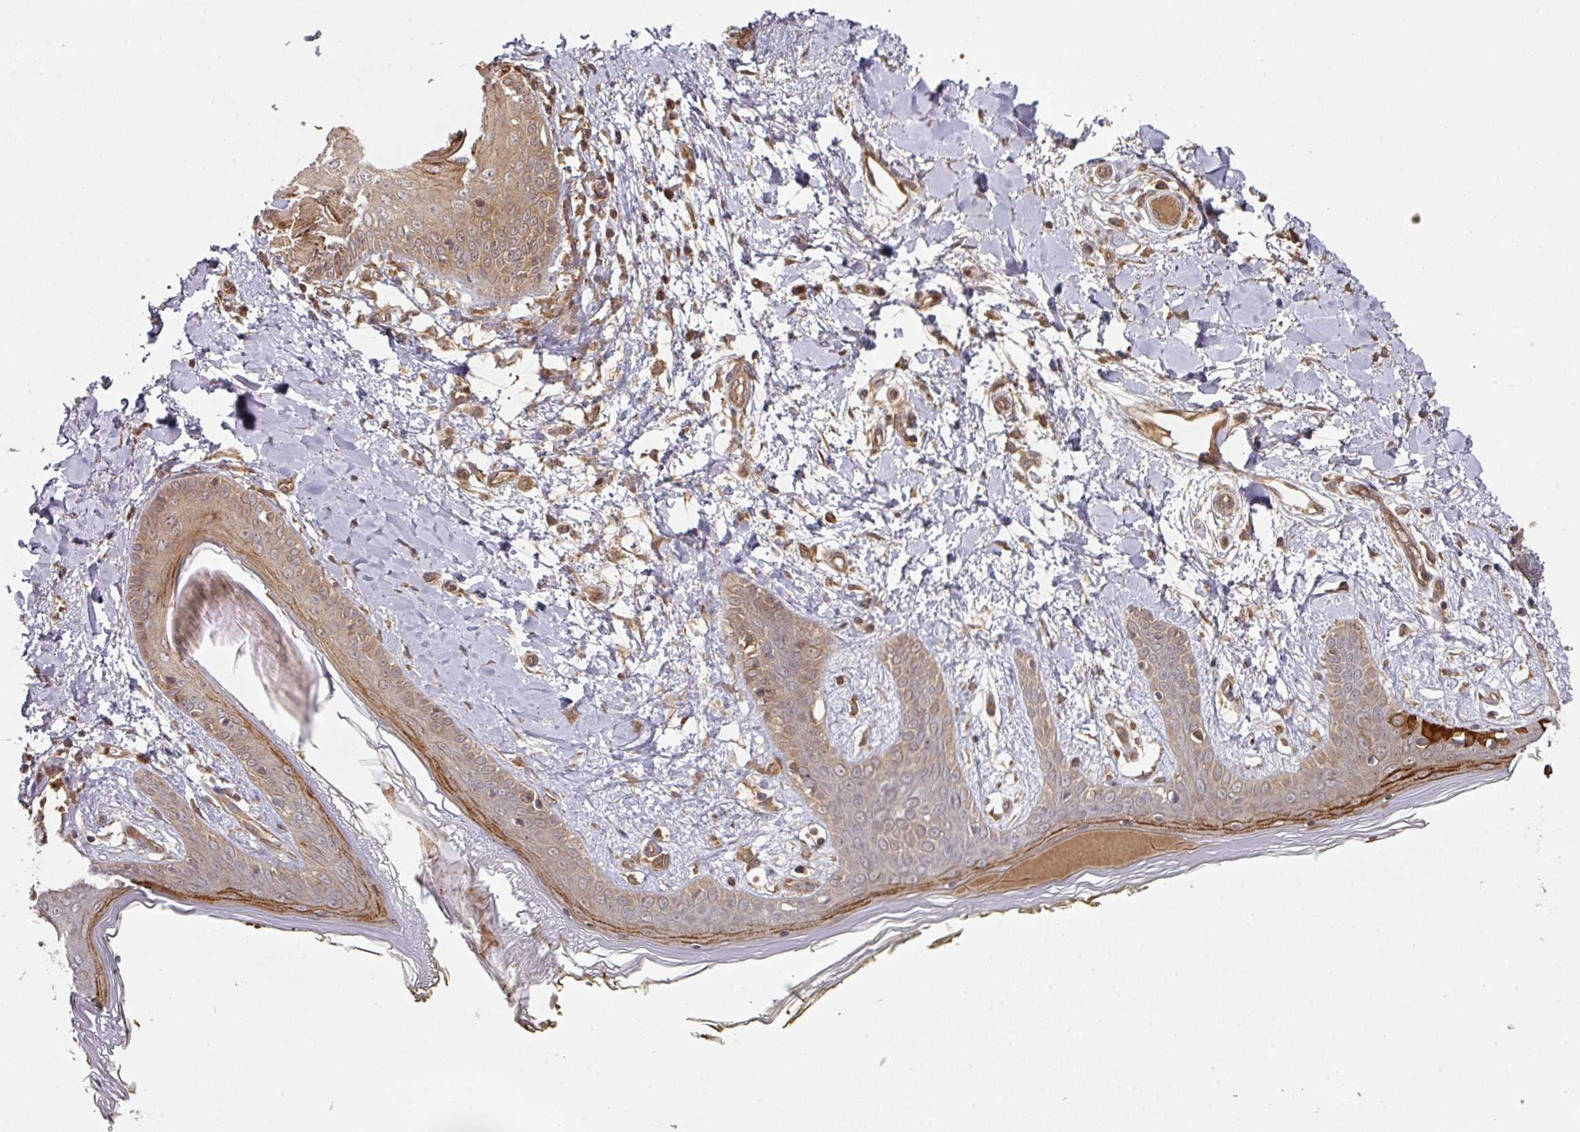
{"staining": {"intensity": "moderate", "quantity": ">75%", "location": "cytoplasmic/membranous"}, "tissue": "skin", "cell_type": "Fibroblasts", "image_type": "normal", "snomed": [{"axis": "morphology", "description": "Normal tissue, NOS"}, {"axis": "topography", "description": "Skin"}], "caption": "Skin stained with immunohistochemistry (IHC) displays moderate cytoplasmic/membranous positivity in about >75% of fibroblasts. Using DAB (brown) and hematoxylin (blue) stains, captured at high magnification using brightfield microscopy.", "gene": "EIF4EBP2", "patient": {"sex": "female", "age": 34}}